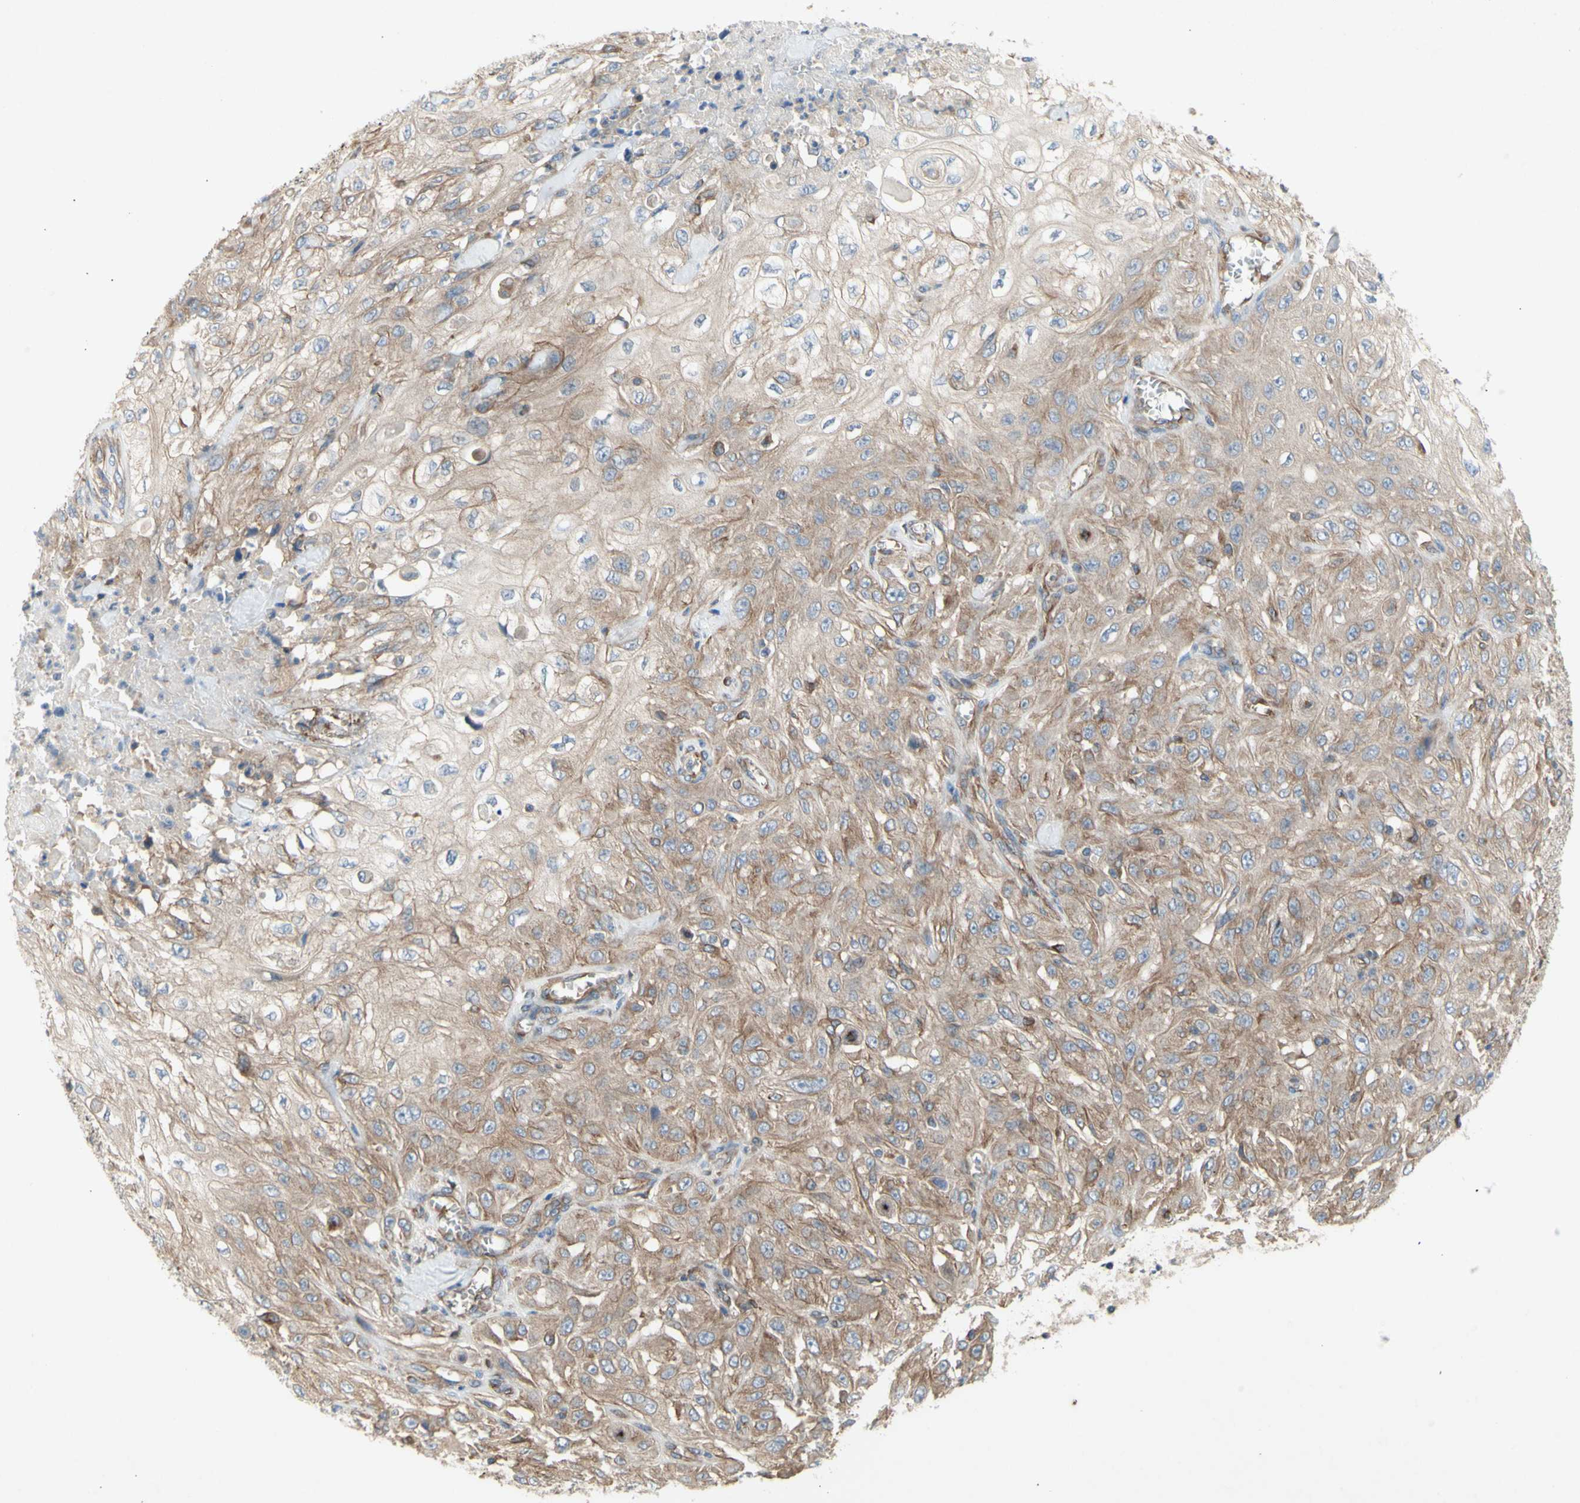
{"staining": {"intensity": "moderate", "quantity": ">75%", "location": "cytoplasmic/membranous"}, "tissue": "skin cancer", "cell_type": "Tumor cells", "image_type": "cancer", "snomed": [{"axis": "morphology", "description": "Squamous cell carcinoma, NOS"}, {"axis": "morphology", "description": "Squamous cell carcinoma, metastatic, NOS"}, {"axis": "topography", "description": "Skin"}, {"axis": "topography", "description": "Lymph node"}], "caption": "Immunohistochemical staining of human skin cancer (metastatic squamous cell carcinoma) shows medium levels of moderate cytoplasmic/membranous protein positivity in about >75% of tumor cells.", "gene": "KLC1", "patient": {"sex": "male", "age": 75}}